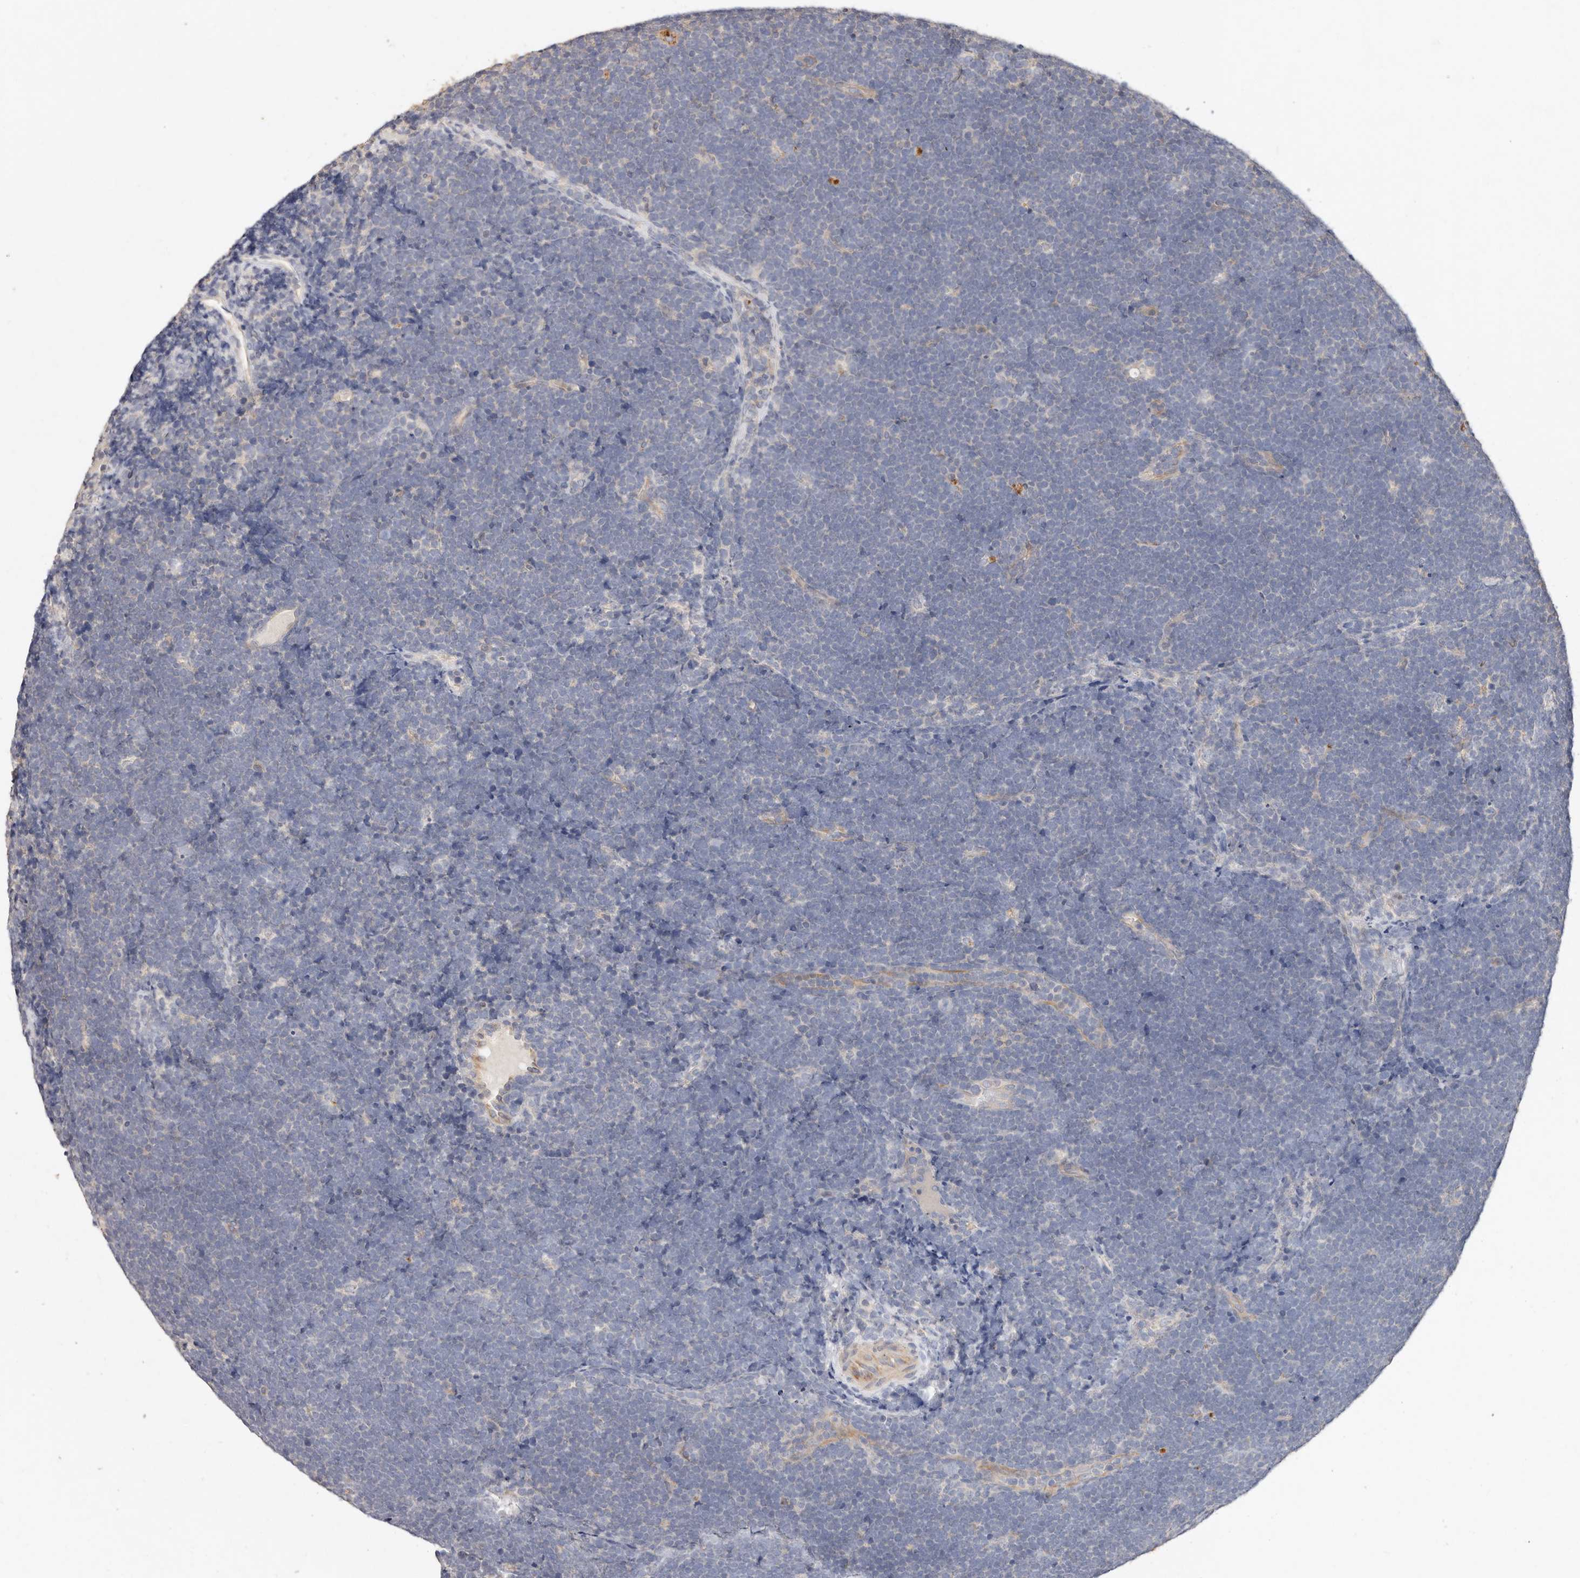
{"staining": {"intensity": "negative", "quantity": "none", "location": "none"}, "tissue": "lymphoma", "cell_type": "Tumor cells", "image_type": "cancer", "snomed": [{"axis": "morphology", "description": "Malignant lymphoma, non-Hodgkin's type, High grade"}, {"axis": "topography", "description": "Lymph node"}], "caption": "IHC image of high-grade malignant lymphoma, non-Hodgkin's type stained for a protein (brown), which exhibits no staining in tumor cells.", "gene": "THBS3", "patient": {"sex": "male", "age": 13}}